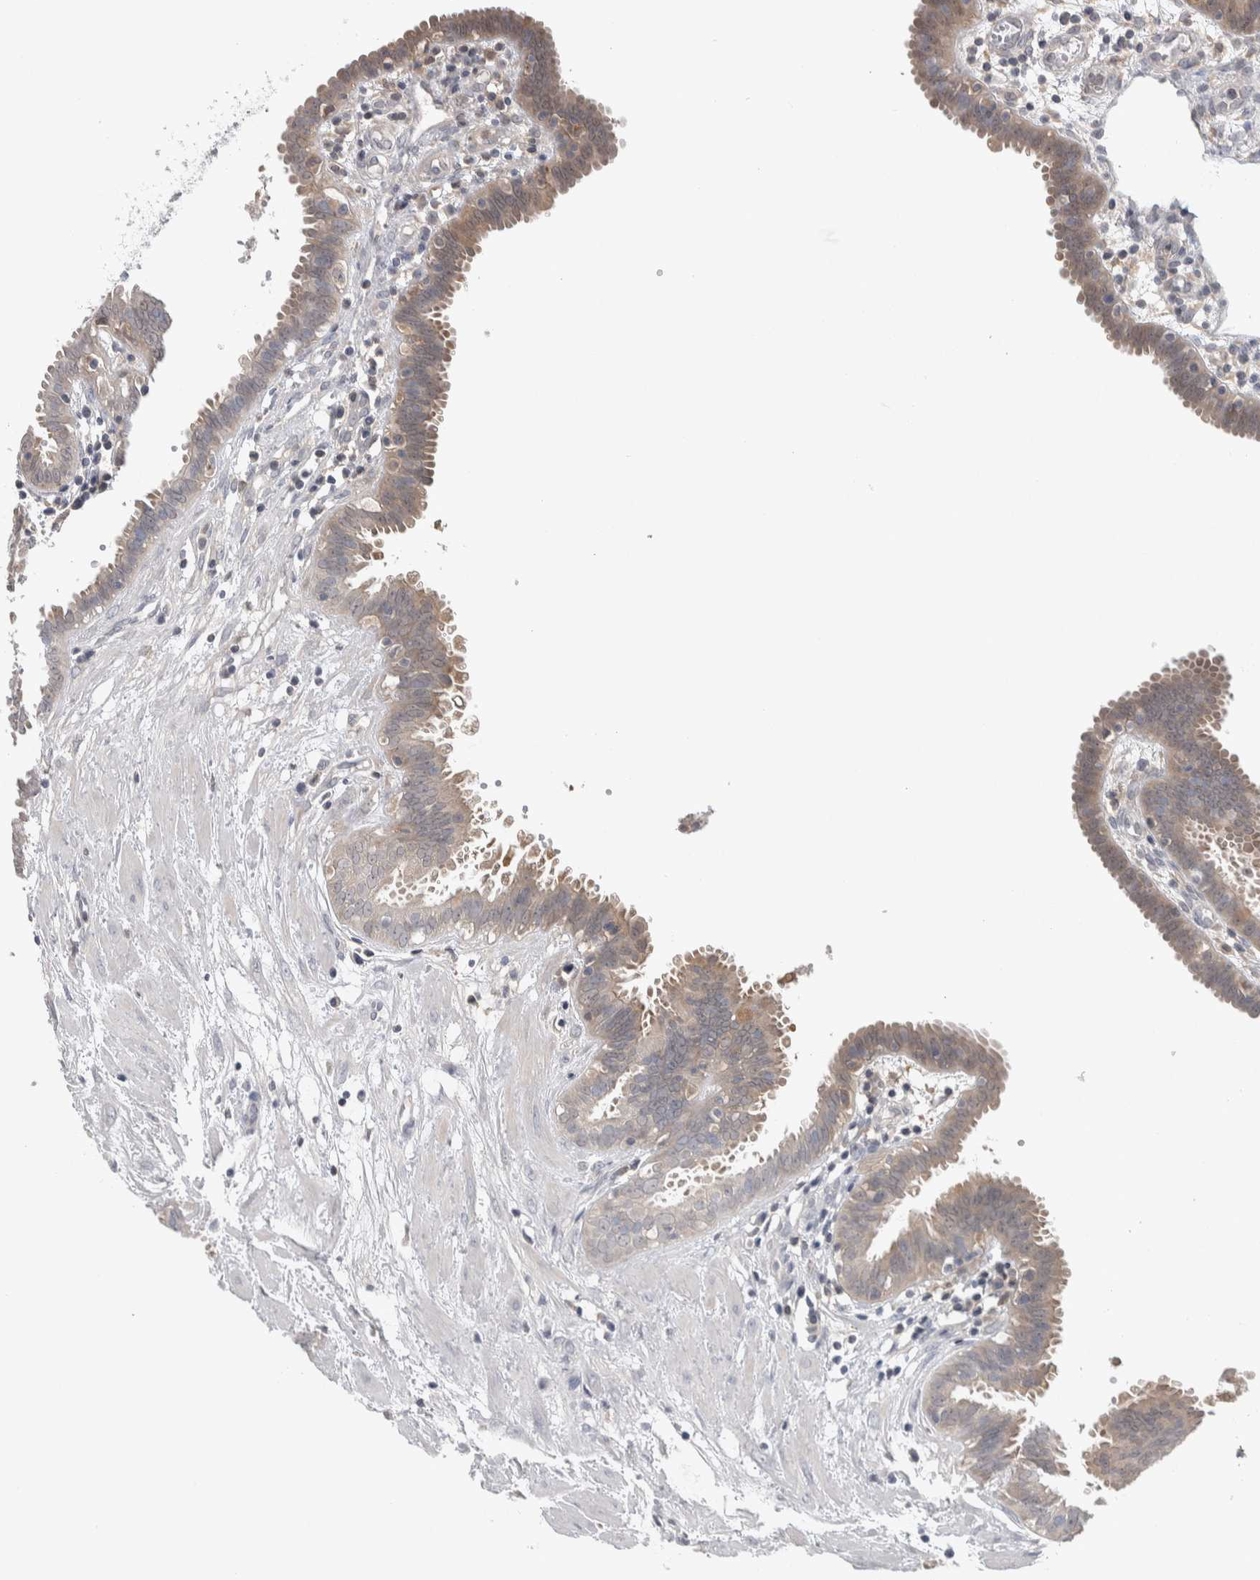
{"staining": {"intensity": "weak", "quantity": "25%-75%", "location": "cytoplasmic/membranous"}, "tissue": "fallopian tube", "cell_type": "Glandular cells", "image_type": "normal", "snomed": [{"axis": "morphology", "description": "Normal tissue, NOS"}, {"axis": "topography", "description": "Fallopian tube"}, {"axis": "topography", "description": "Placenta"}], "caption": "High-power microscopy captured an IHC histopathology image of benign fallopian tube, revealing weak cytoplasmic/membranous expression in about 25%-75% of glandular cells.", "gene": "HTATIP2", "patient": {"sex": "female", "age": 32}}